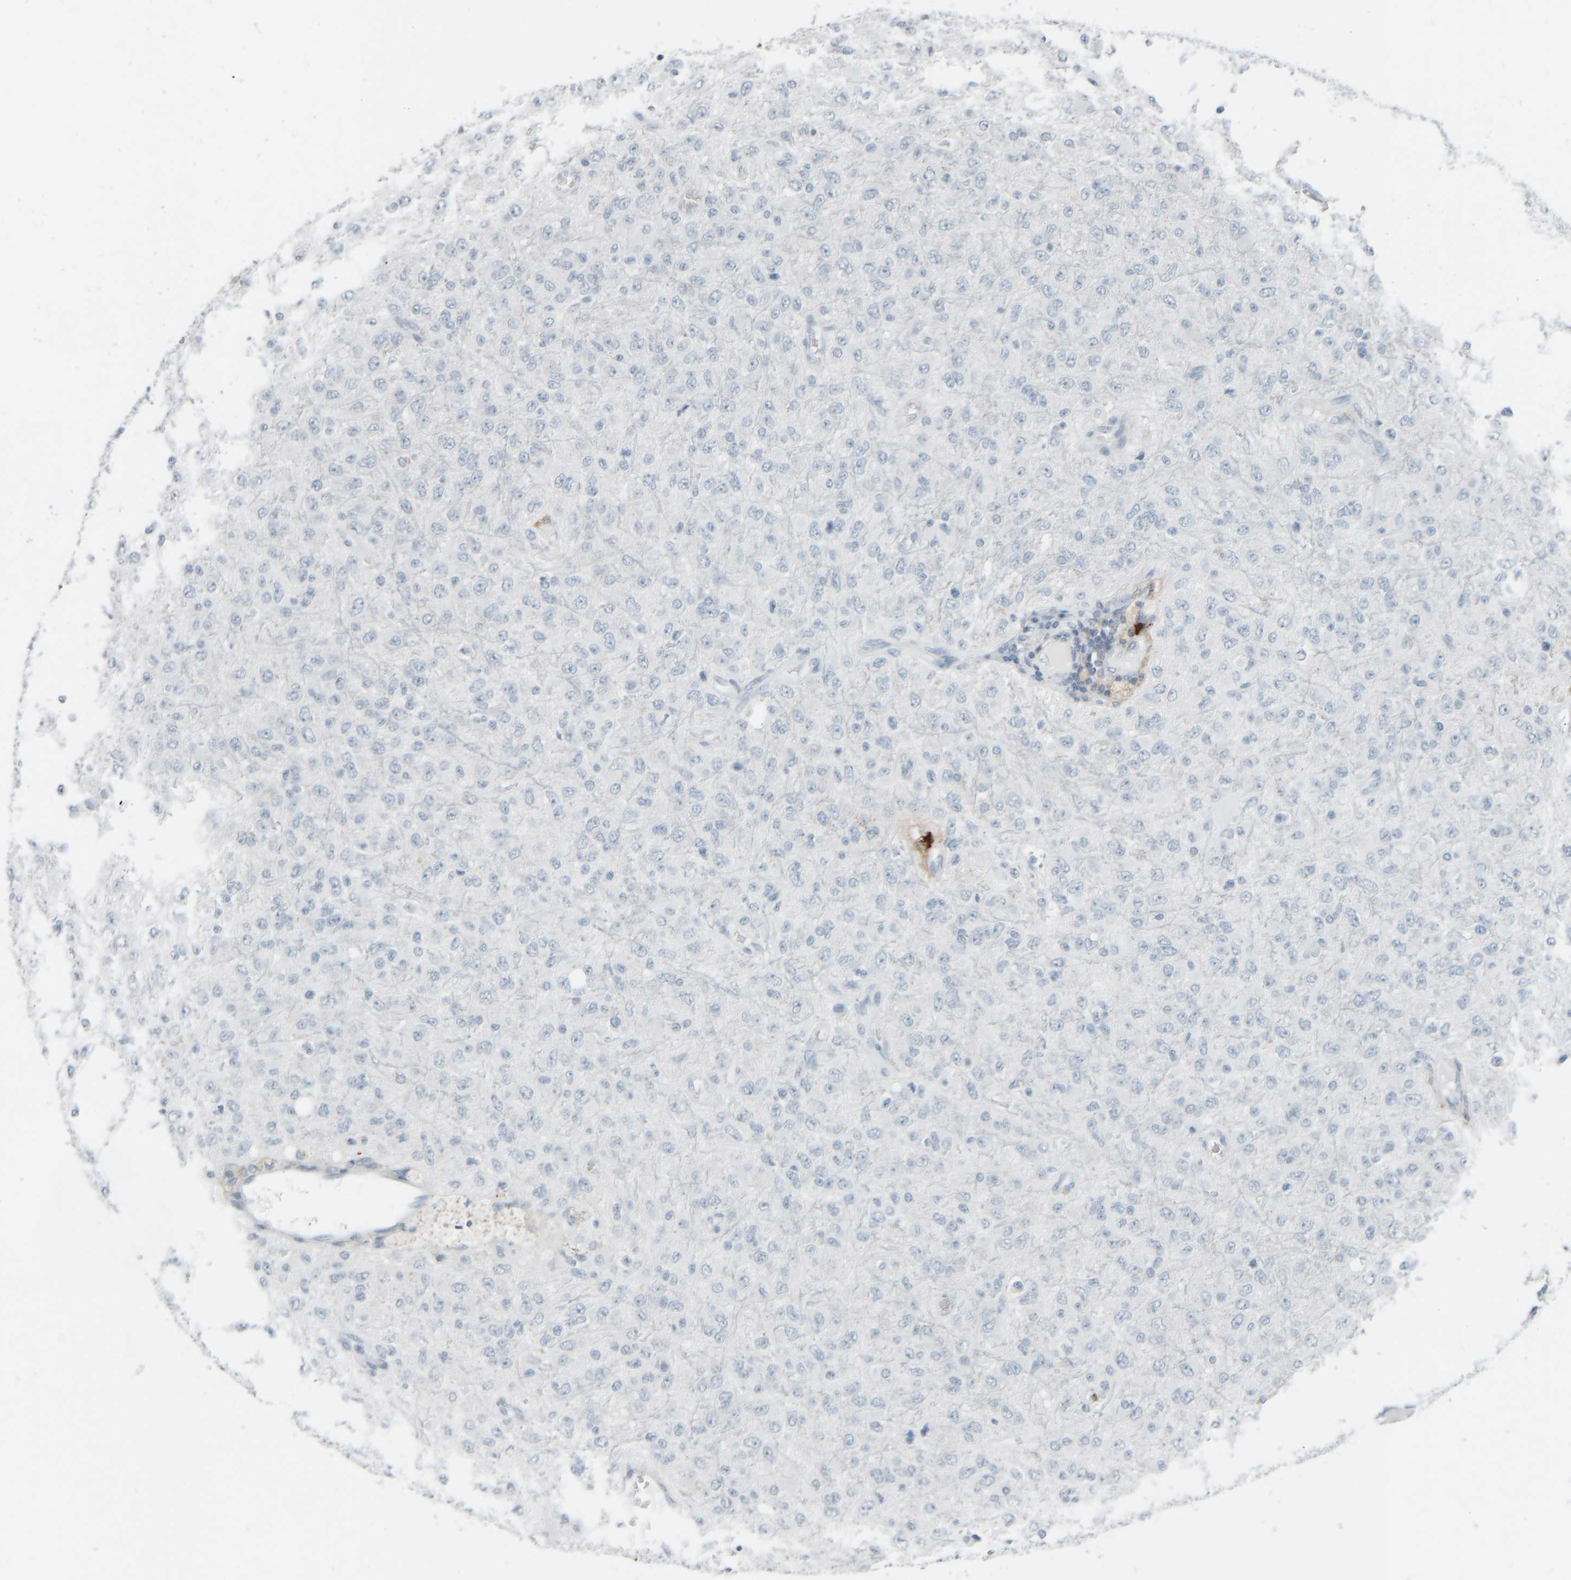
{"staining": {"intensity": "negative", "quantity": "none", "location": "none"}, "tissue": "glioma", "cell_type": "Tumor cells", "image_type": "cancer", "snomed": [{"axis": "morphology", "description": "Glioma, malignant, High grade"}, {"axis": "topography", "description": "pancreas cauda"}], "caption": "The histopathology image shows no significant staining in tumor cells of glioma. Brightfield microscopy of IHC stained with DAB (brown) and hematoxylin (blue), captured at high magnification.", "gene": "TPSAB1", "patient": {"sex": "male", "age": 60}}